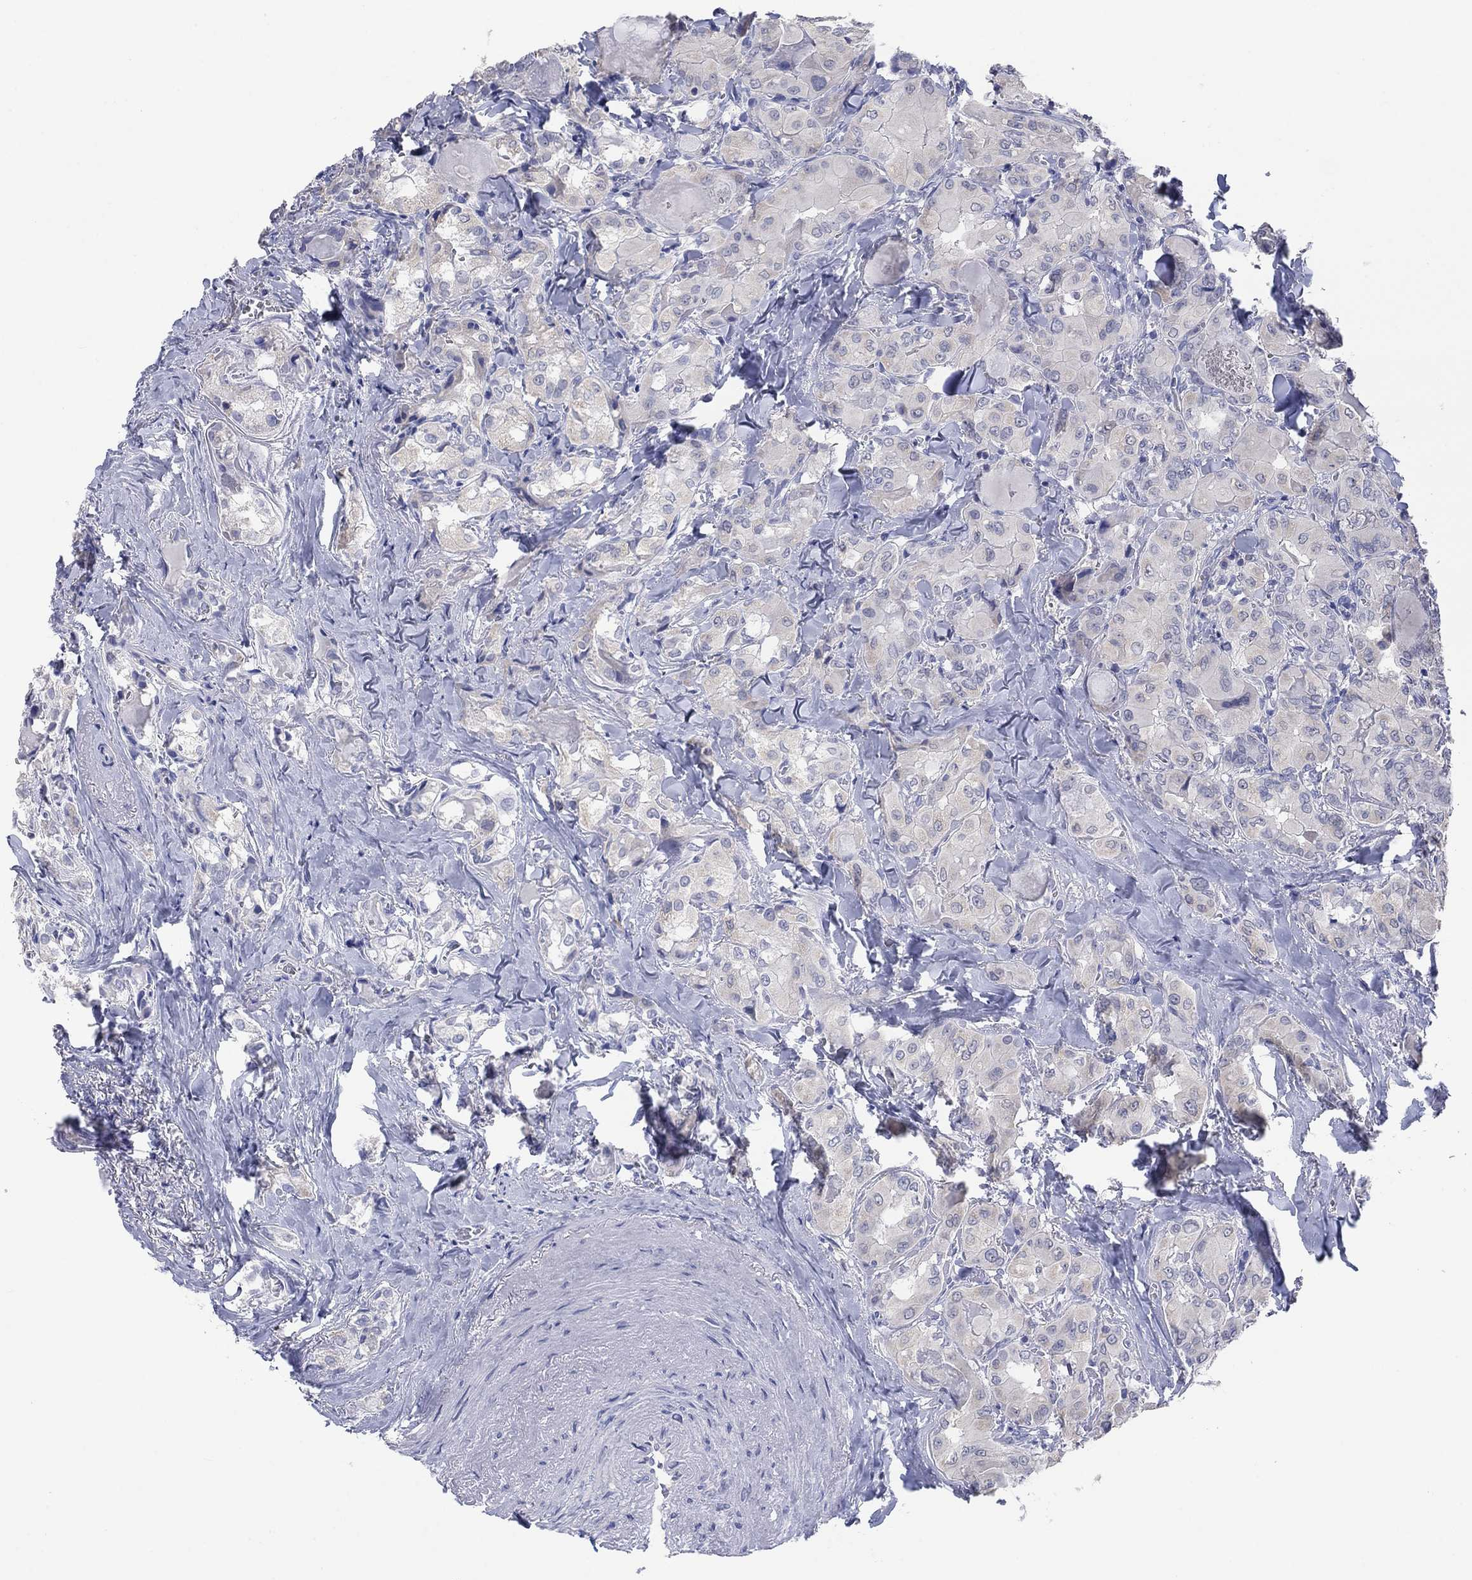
{"staining": {"intensity": "negative", "quantity": "none", "location": "none"}, "tissue": "thyroid cancer", "cell_type": "Tumor cells", "image_type": "cancer", "snomed": [{"axis": "morphology", "description": "Normal tissue, NOS"}, {"axis": "morphology", "description": "Papillary adenocarcinoma, NOS"}, {"axis": "topography", "description": "Thyroid gland"}], "caption": "Thyroid cancer was stained to show a protein in brown. There is no significant expression in tumor cells.", "gene": "FER1L6", "patient": {"sex": "female", "age": 66}}